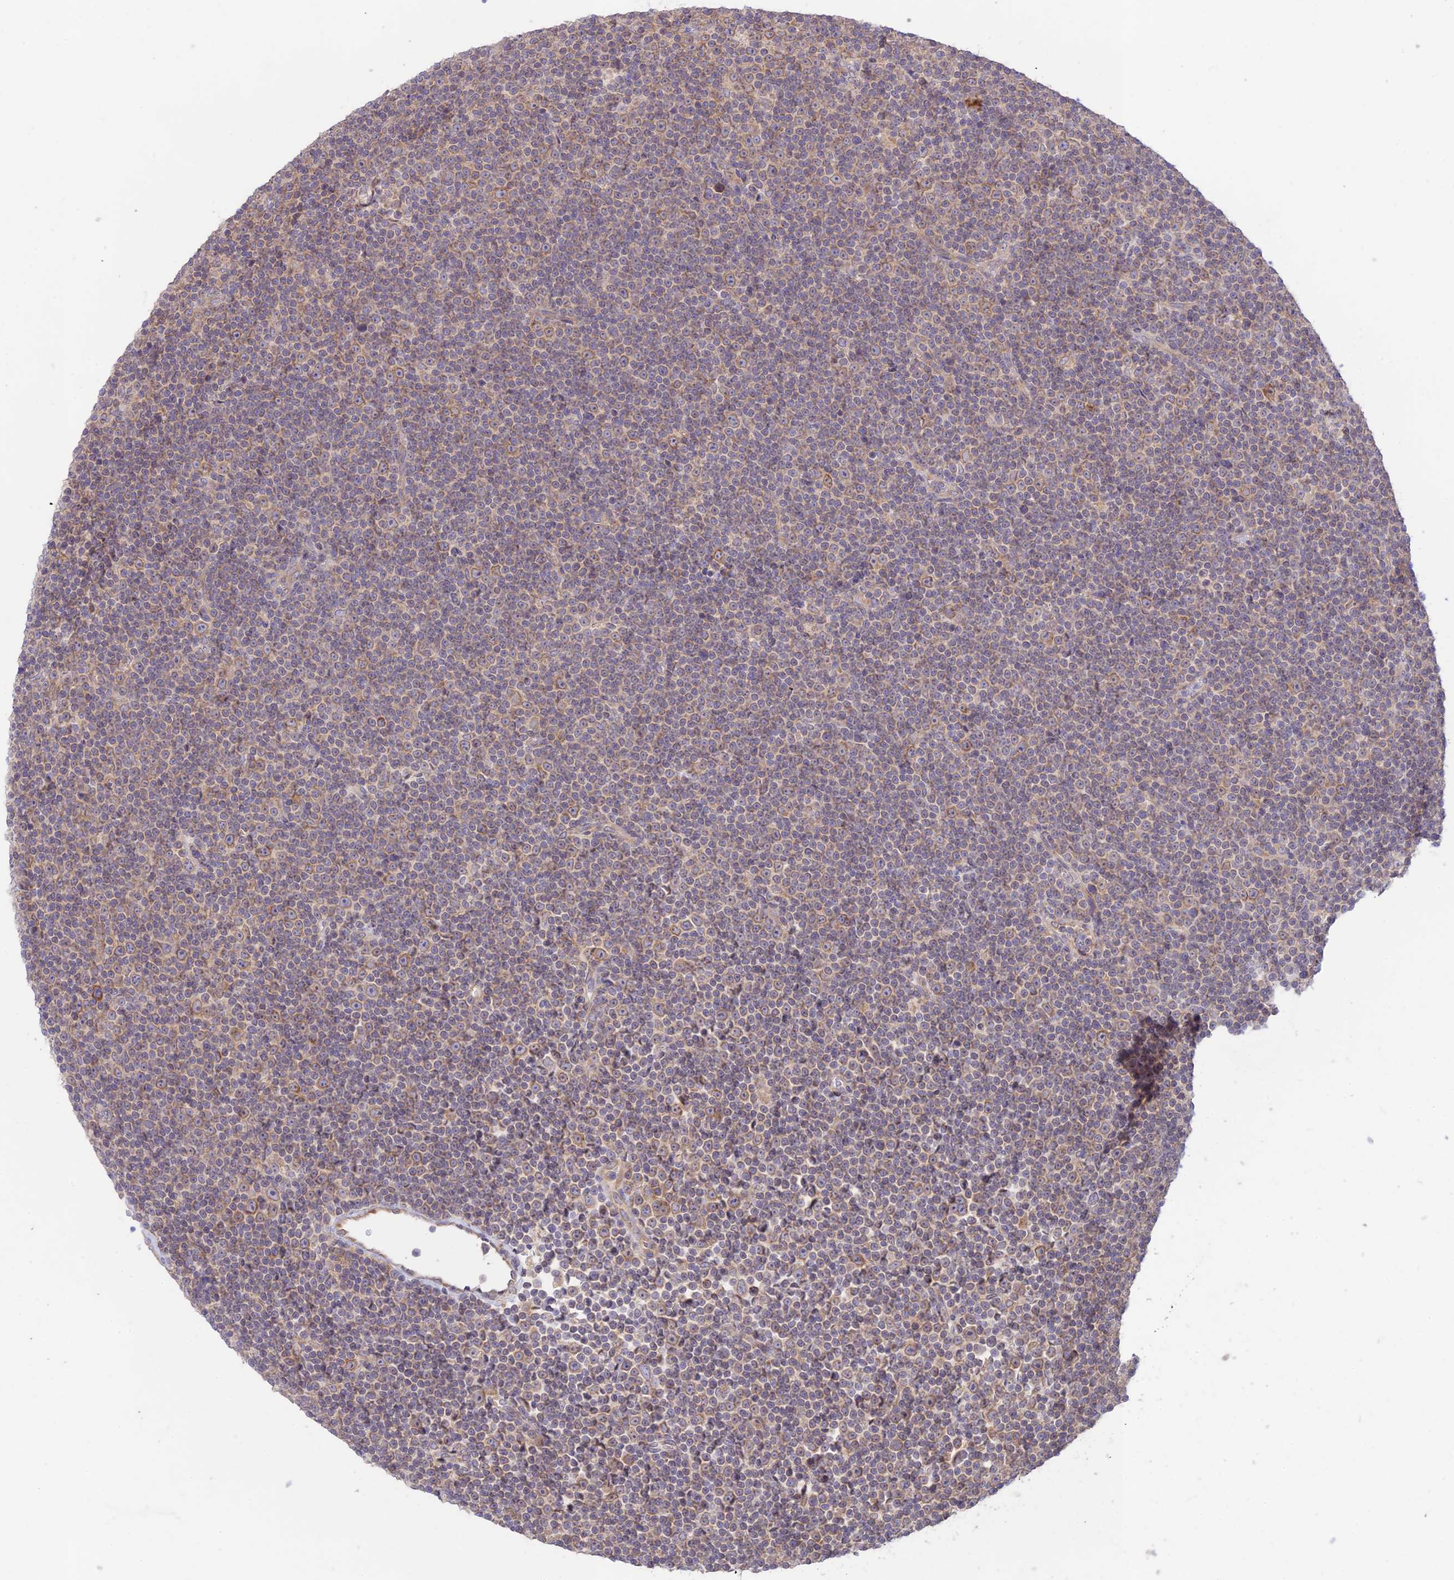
{"staining": {"intensity": "weak", "quantity": "25%-75%", "location": "cytoplasmic/membranous"}, "tissue": "lymphoma", "cell_type": "Tumor cells", "image_type": "cancer", "snomed": [{"axis": "morphology", "description": "Malignant lymphoma, non-Hodgkin's type, Low grade"}, {"axis": "topography", "description": "Lymph node"}], "caption": "Protein staining of malignant lymphoma, non-Hodgkin's type (low-grade) tissue exhibits weak cytoplasmic/membranous staining in approximately 25%-75% of tumor cells. (Brightfield microscopy of DAB IHC at high magnification).", "gene": "TMEM259", "patient": {"sex": "female", "age": 67}}